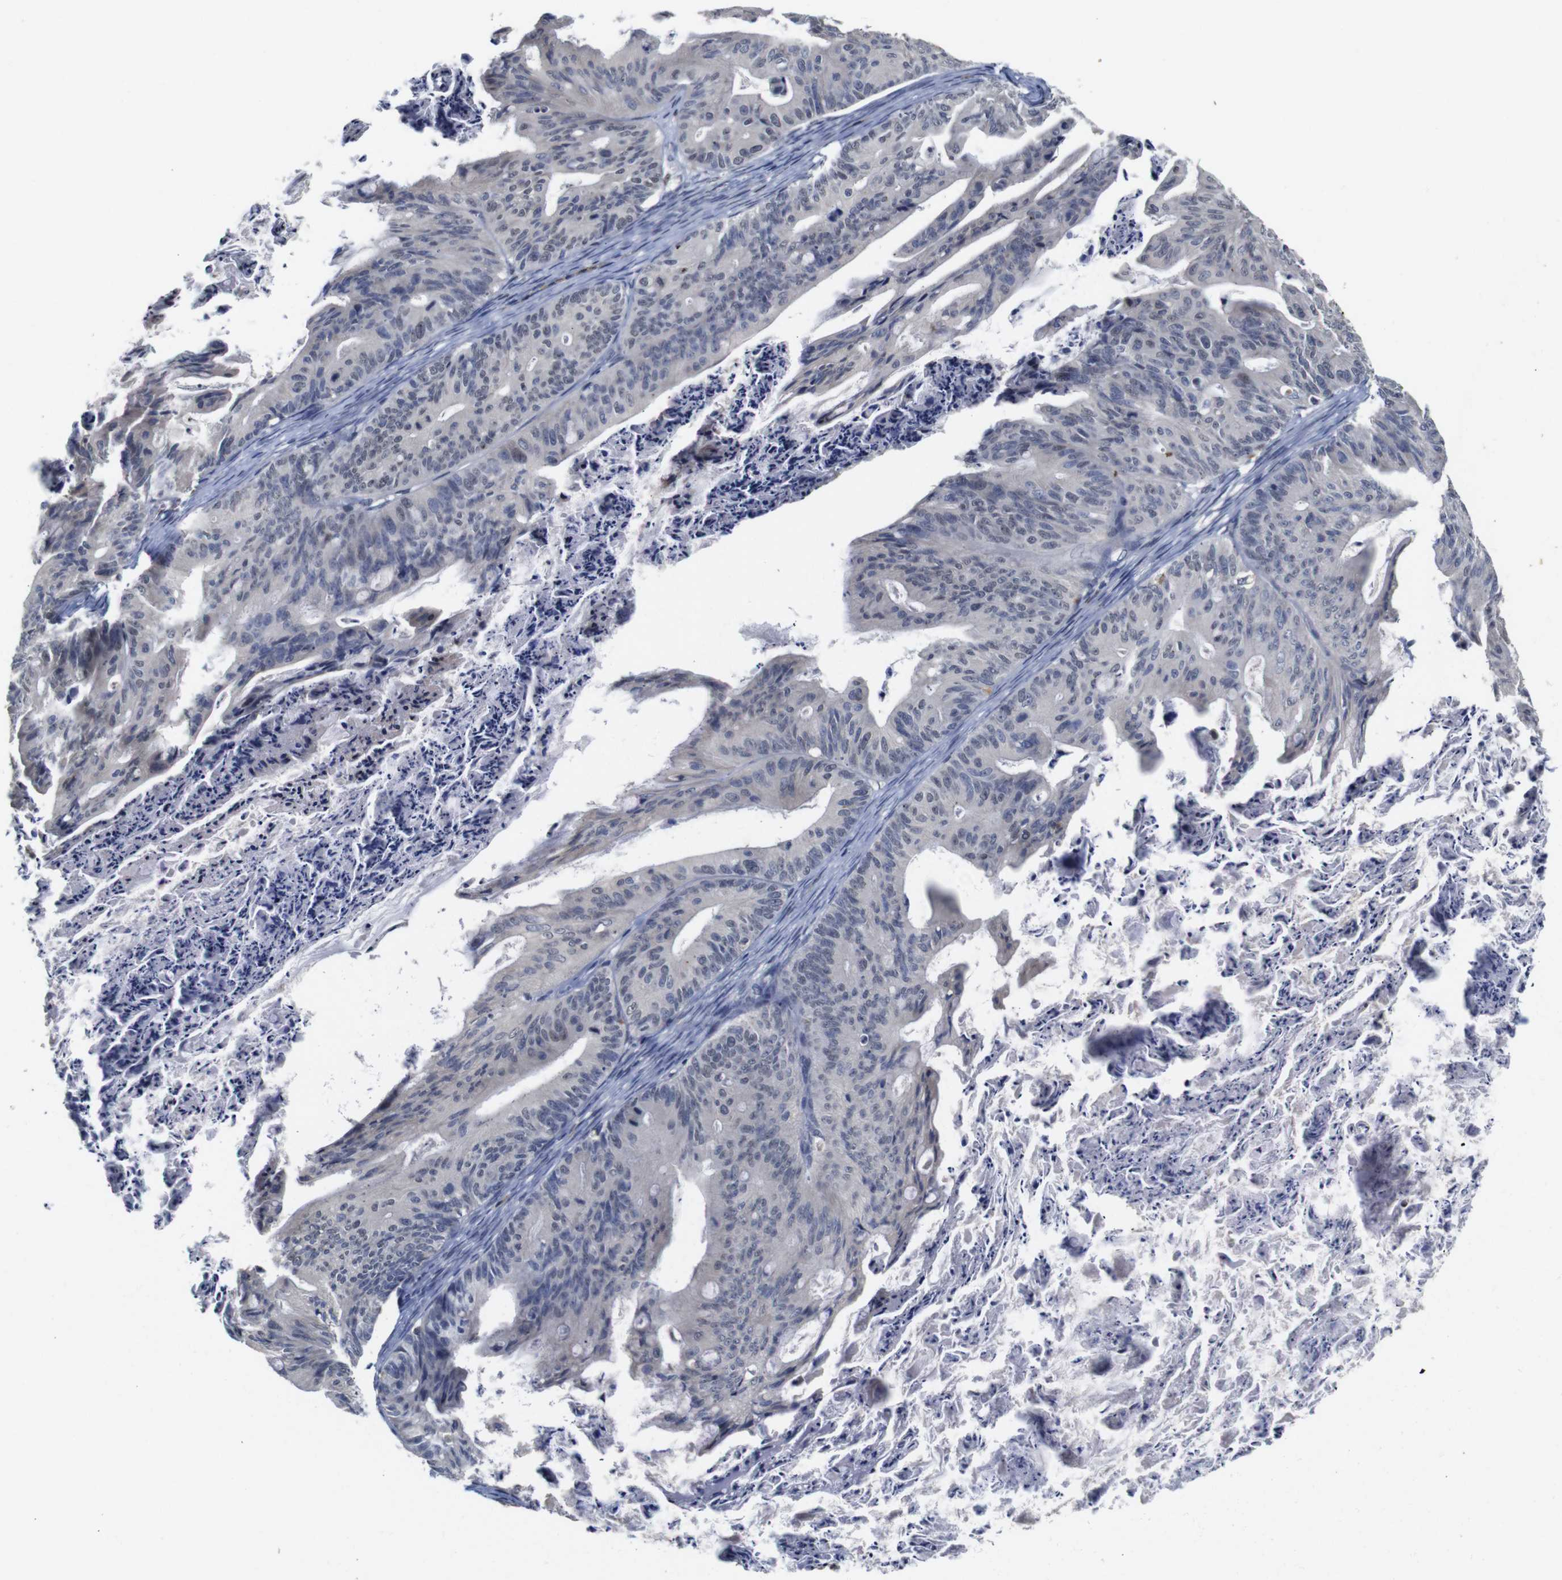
{"staining": {"intensity": "negative", "quantity": "none", "location": "none"}, "tissue": "ovarian cancer", "cell_type": "Tumor cells", "image_type": "cancer", "snomed": [{"axis": "morphology", "description": "Cystadenocarcinoma, mucinous, NOS"}, {"axis": "topography", "description": "Ovary"}], "caption": "High power microscopy photomicrograph of an IHC photomicrograph of mucinous cystadenocarcinoma (ovarian), revealing no significant expression in tumor cells.", "gene": "NTRK3", "patient": {"sex": "female", "age": 37}}